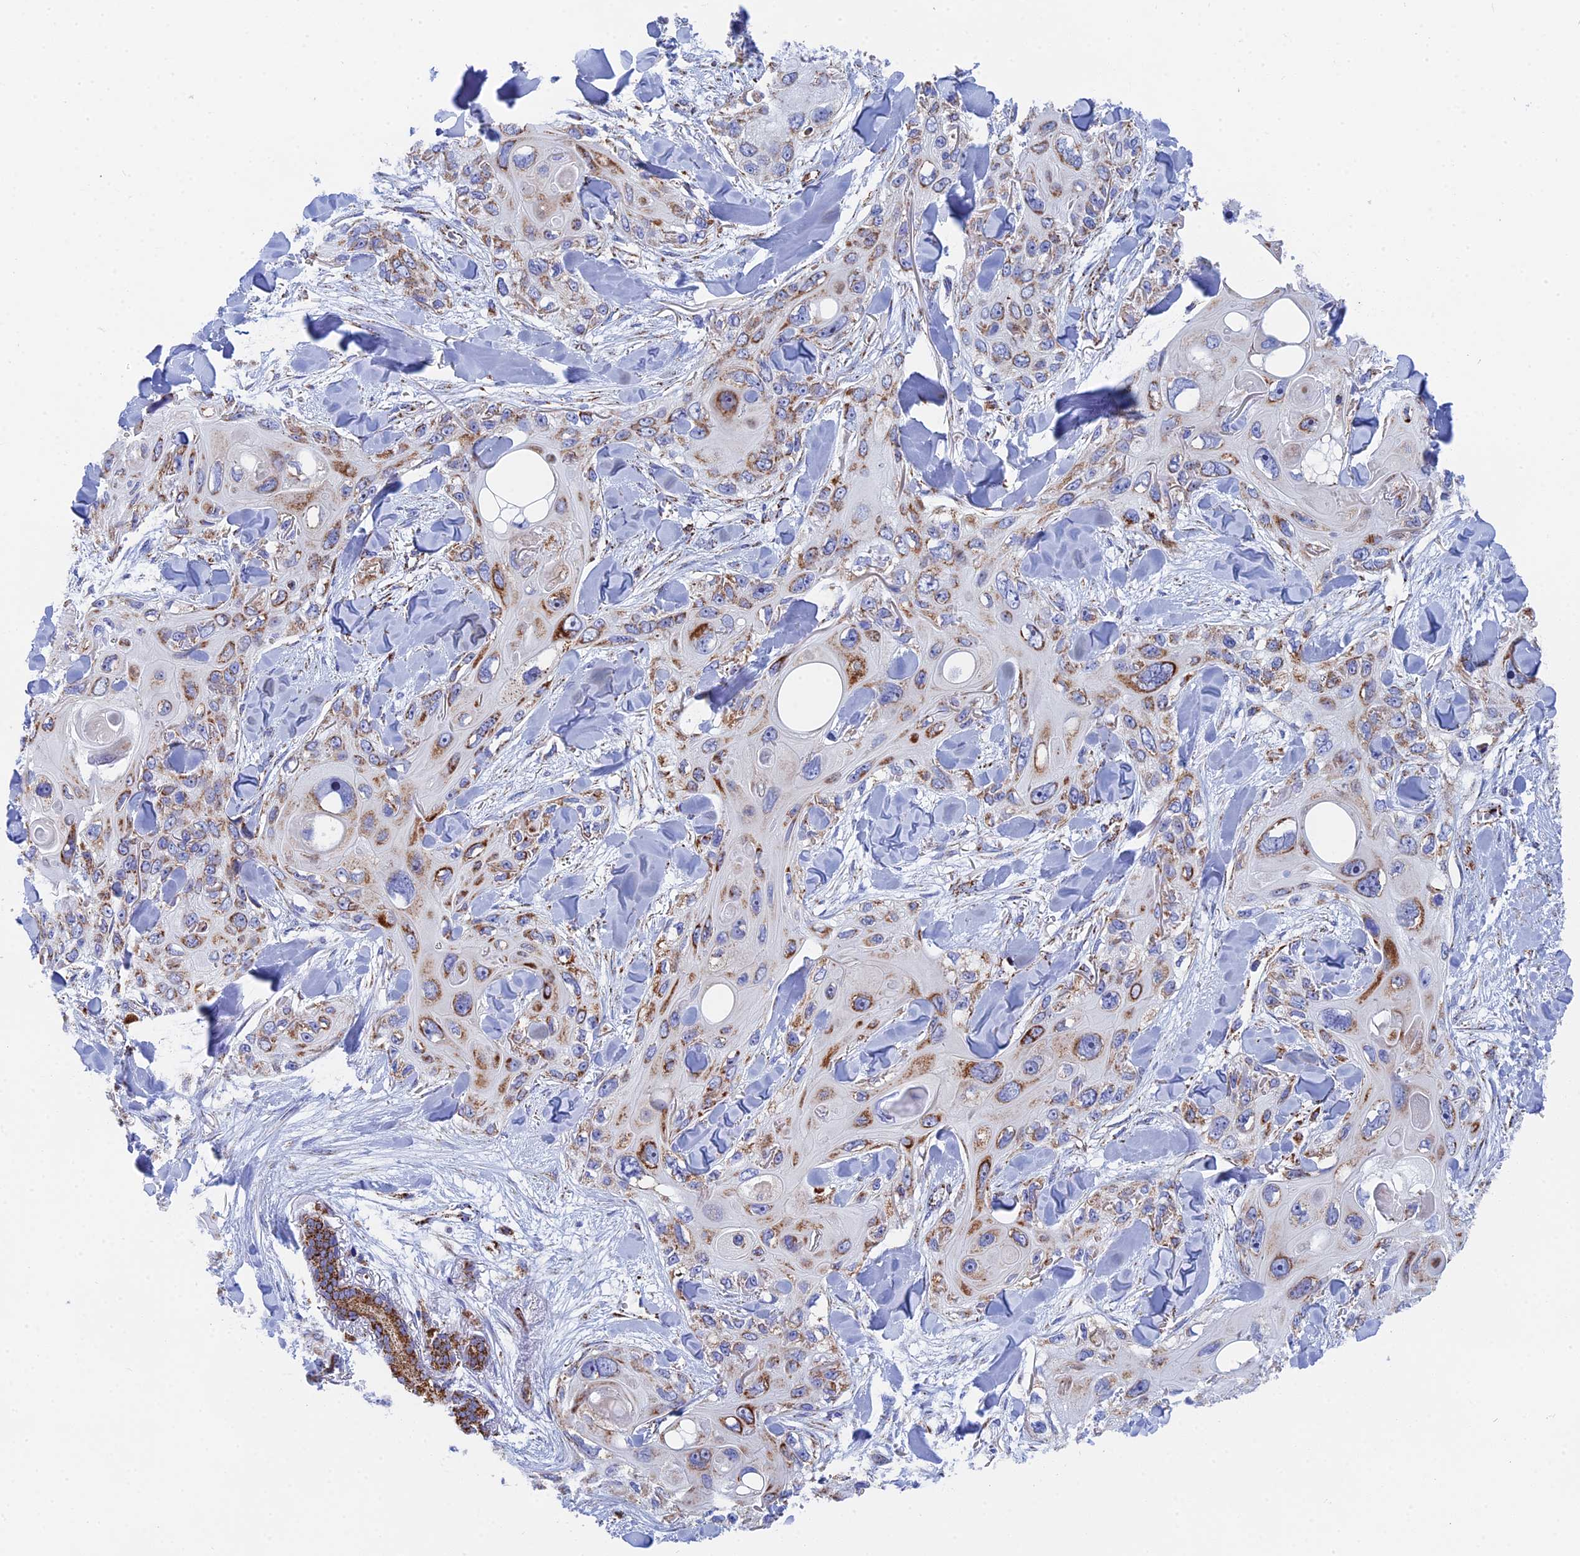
{"staining": {"intensity": "moderate", "quantity": ">75%", "location": "cytoplasmic/membranous"}, "tissue": "skin cancer", "cell_type": "Tumor cells", "image_type": "cancer", "snomed": [{"axis": "morphology", "description": "Normal tissue, NOS"}, {"axis": "morphology", "description": "Squamous cell carcinoma, NOS"}, {"axis": "topography", "description": "Skin"}], "caption": "Immunohistochemical staining of human squamous cell carcinoma (skin) displays medium levels of moderate cytoplasmic/membranous protein staining in about >75% of tumor cells.", "gene": "NDUFA5", "patient": {"sex": "male", "age": 72}}